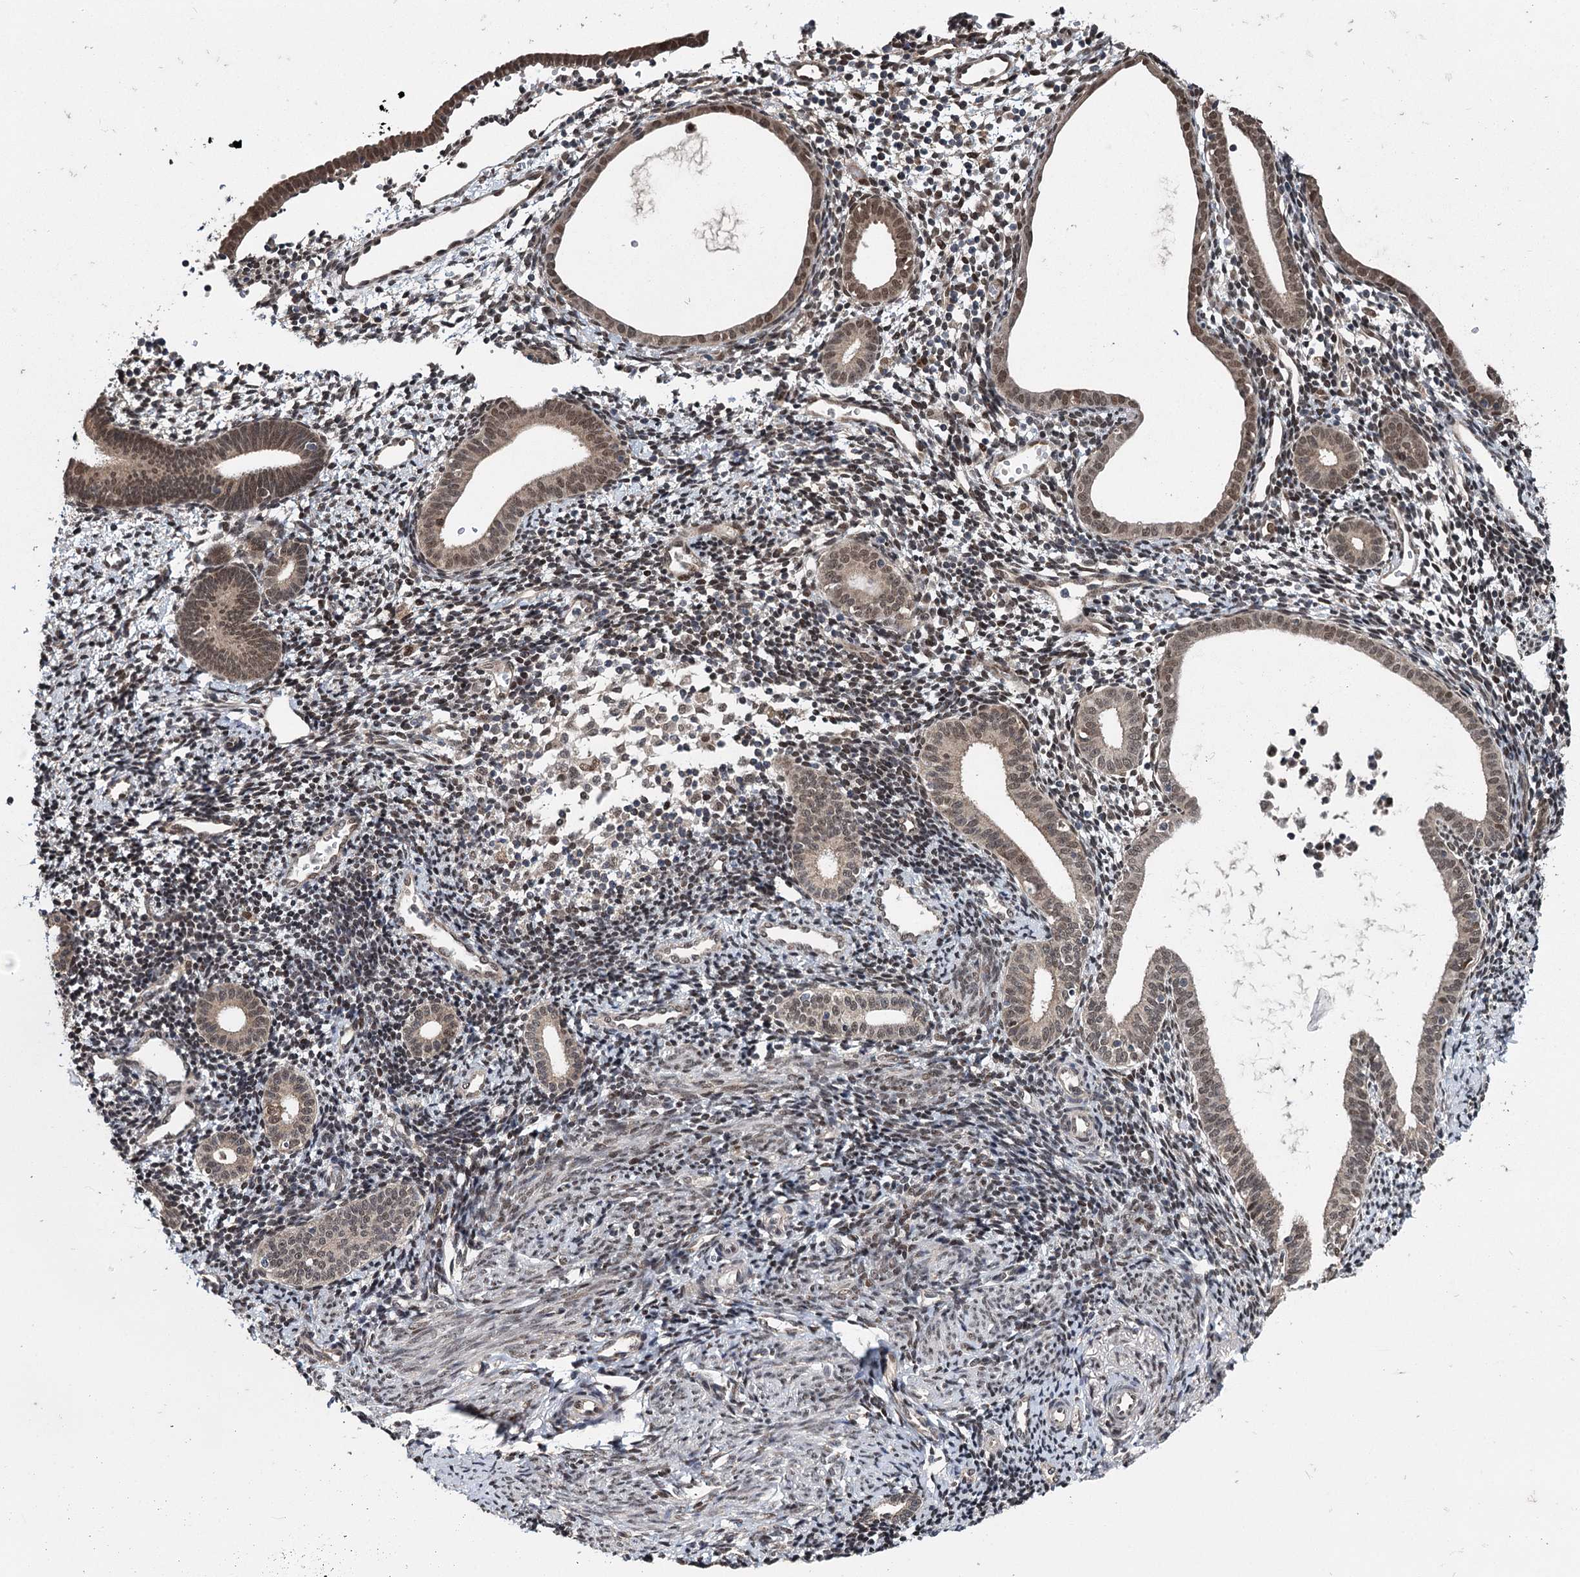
{"staining": {"intensity": "moderate", "quantity": "25%-75%", "location": "cytoplasmic/membranous,nuclear"}, "tissue": "endometrium", "cell_type": "Cells in endometrial stroma", "image_type": "normal", "snomed": [{"axis": "morphology", "description": "Normal tissue, NOS"}, {"axis": "topography", "description": "Endometrium"}], "caption": "A medium amount of moderate cytoplasmic/membranous,nuclear positivity is identified in about 25%-75% of cells in endometrial stroma in benign endometrium.", "gene": "MYG1", "patient": {"sex": "female", "age": 56}}